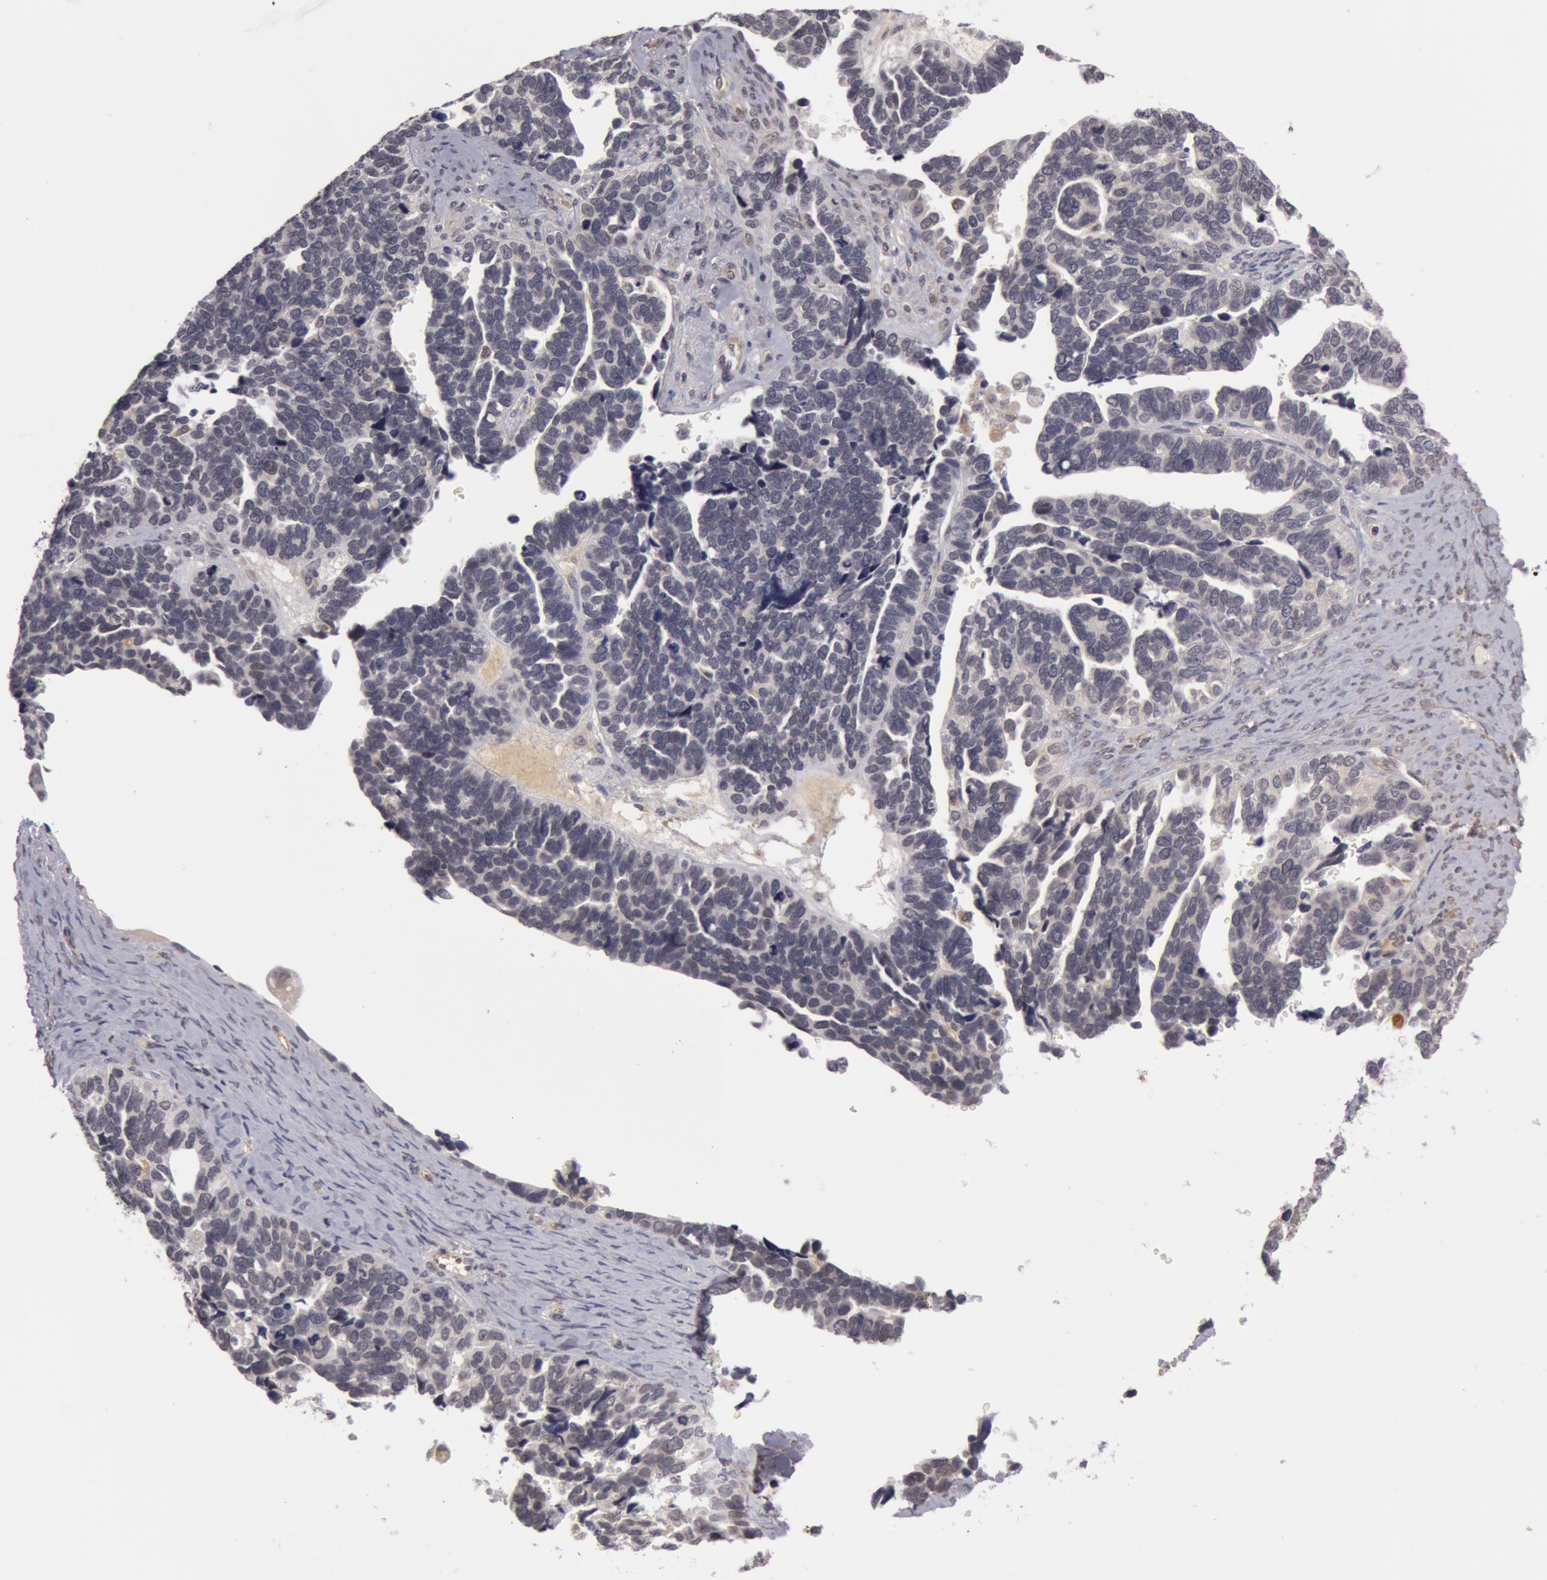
{"staining": {"intensity": "negative", "quantity": "none", "location": "none"}, "tissue": "ovarian cancer", "cell_type": "Tumor cells", "image_type": "cancer", "snomed": [{"axis": "morphology", "description": "Cystadenocarcinoma, serous, NOS"}, {"axis": "topography", "description": "Ovary"}], "caption": "Micrograph shows no protein positivity in tumor cells of ovarian cancer tissue. (DAB immunohistochemistry, high magnification).", "gene": "SYTL4", "patient": {"sex": "female", "age": 77}}